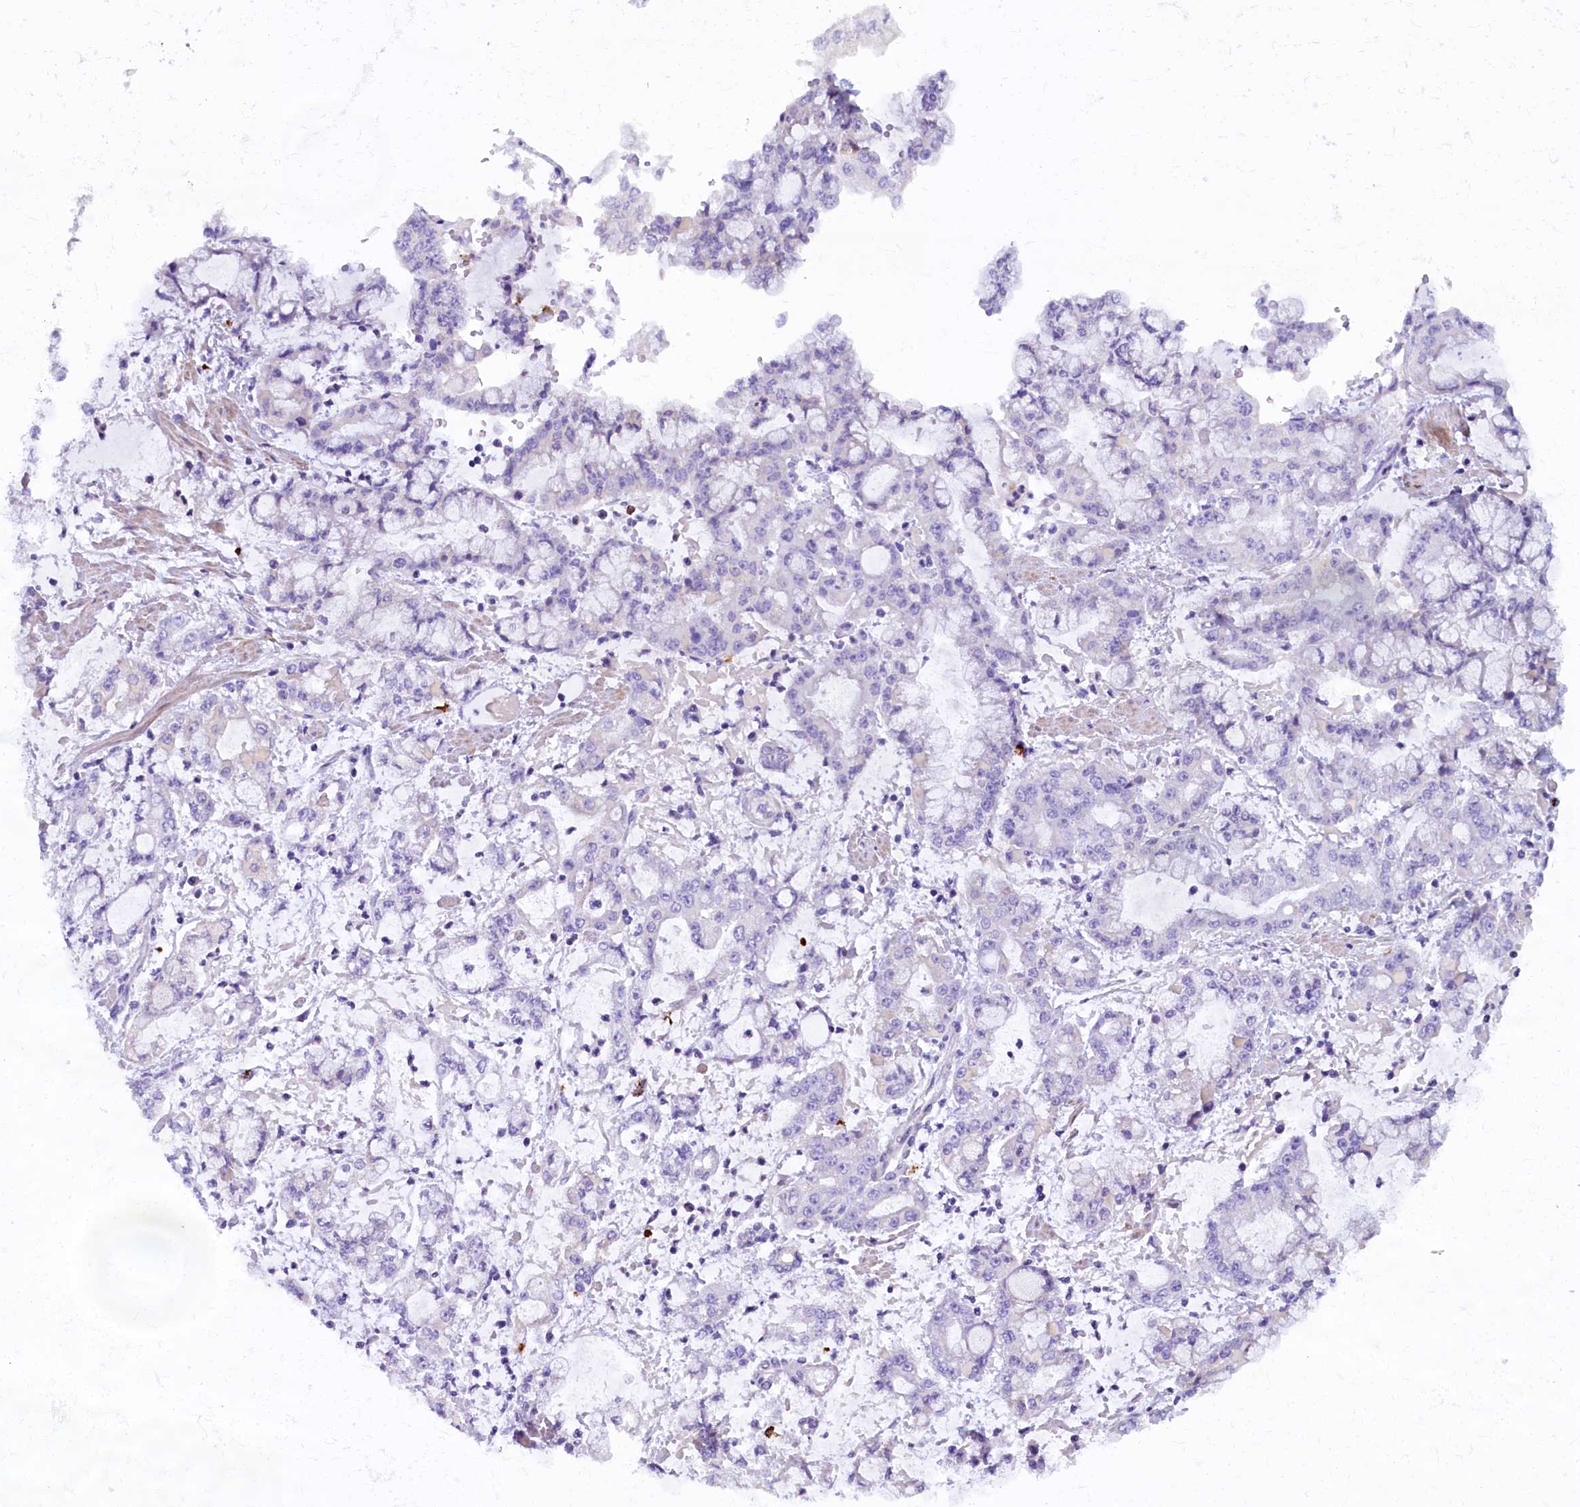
{"staining": {"intensity": "negative", "quantity": "none", "location": "none"}, "tissue": "stomach cancer", "cell_type": "Tumor cells", "image_type": "cancer", "snomed": [{"axis": "morphology", "description": "Adenocarcinoma, NOS"}, {"axis": "topography", "description": "Stomach"}], "caption": "DAB immunohistochemical staining of stomach cancer (adenocarcinoma) shows no significant staining in tumor cells. (DAB IHC visualized using brightfield microscopy, high magnification).", "gene": "RTTN", "patient": {"sex": "male", "age": 76}}